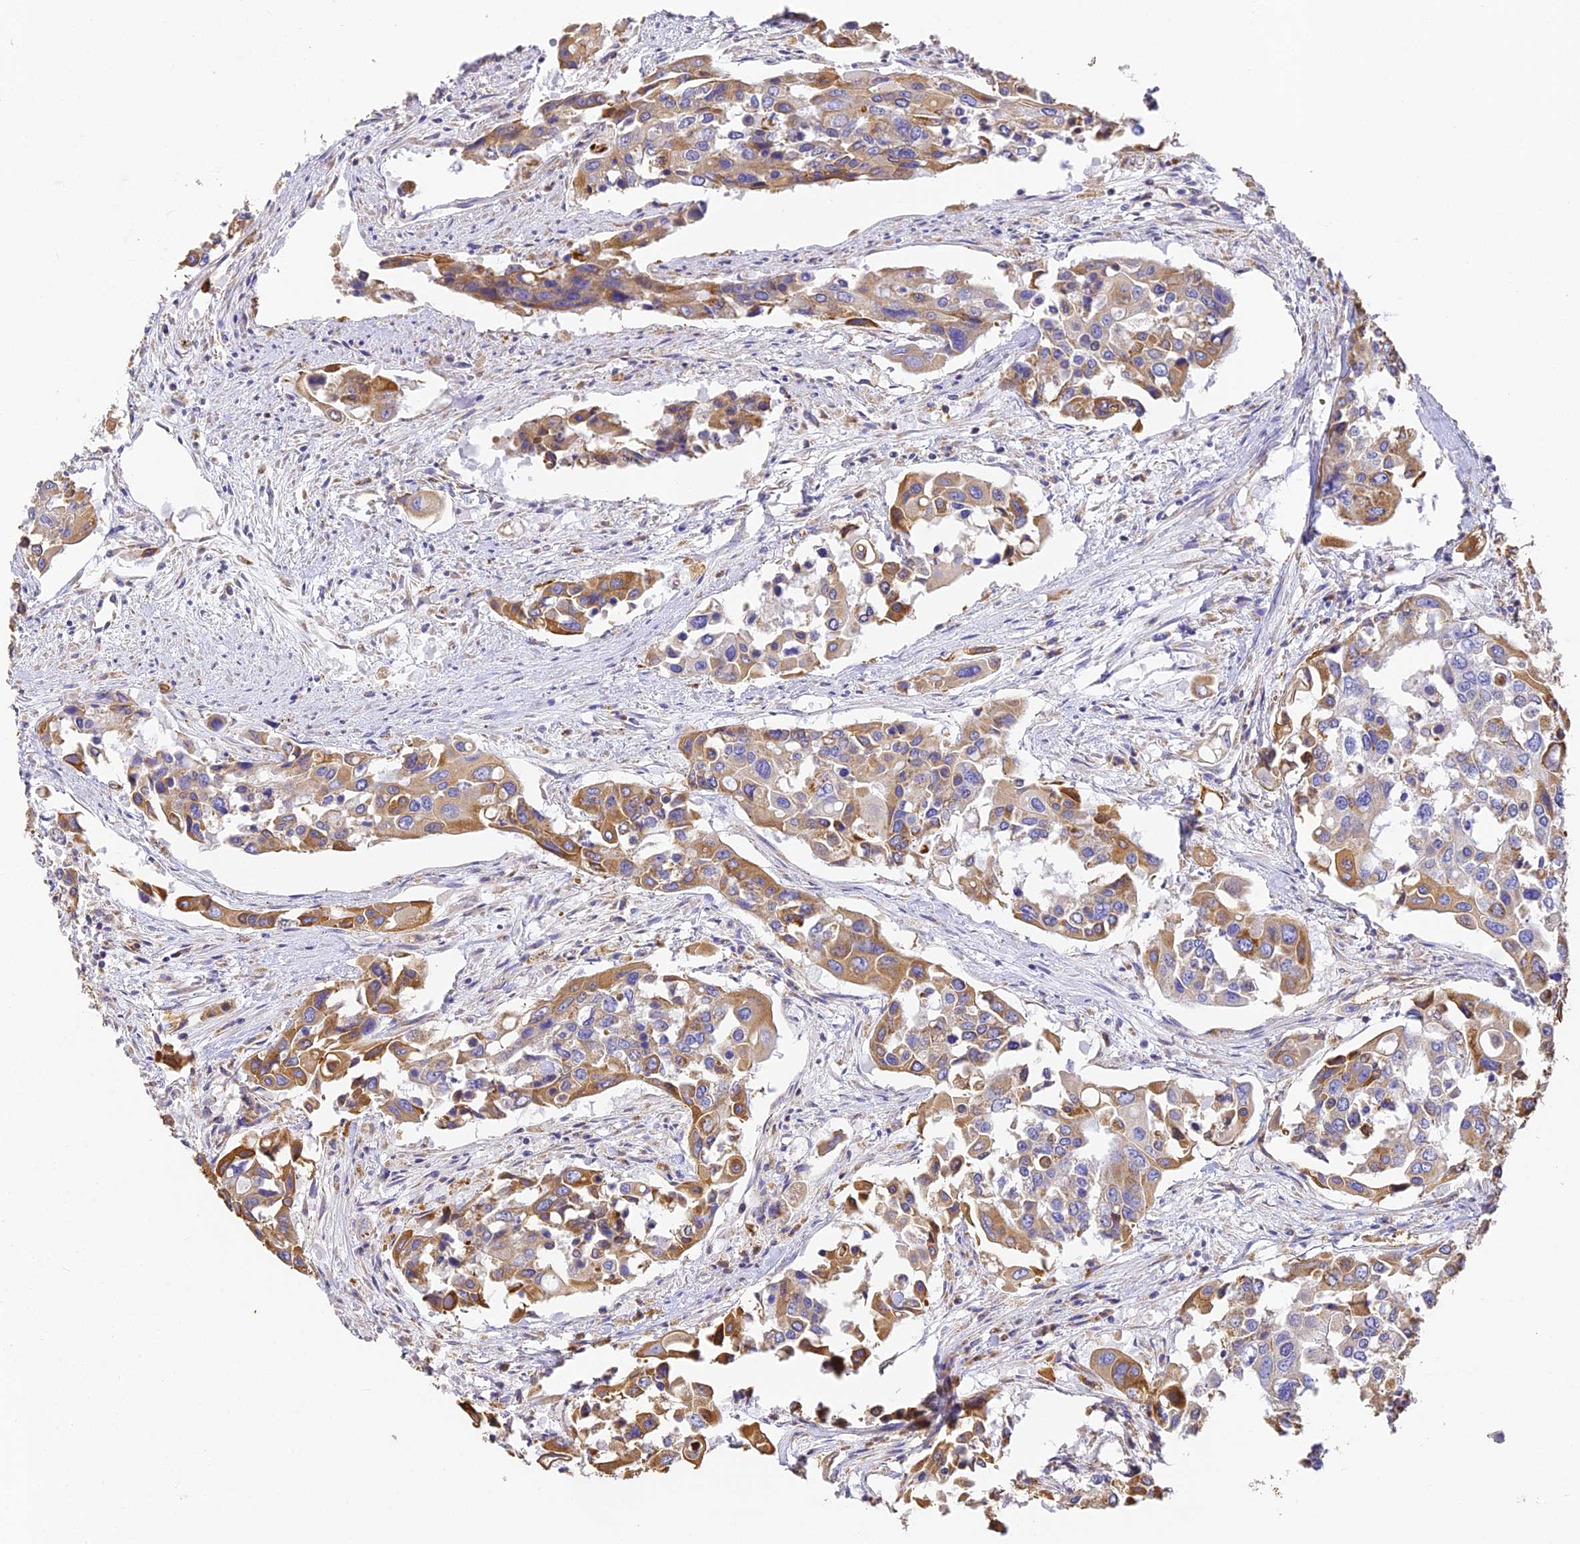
{"staining": {"intensity": "moderate", "quantity": ">75%", "location": "cytoplasmic/membranous"}, "tissue": "colorectal cancer", "cell_type": "Tumor cells", "image_type": "cancer", "snomed": [{"axis": "morphology", "description": "Adenocarcinoma, NOS"}, {"axis": "topography", "description": "Colon"}], "caption": "Protein staining of adenocarcinoma (colorectal) tissue demonstrates moderate cytoplasmic/membranous positivity in about >75% of tumor cells. The staining was performed using DAB (3,3'-diaminobenzidine), with brown indicating positive protein expression. Nuclei are stained blue with hematoxylin.", "gene": "COX6C", "patient": {"sex": "male", "age": 77}}